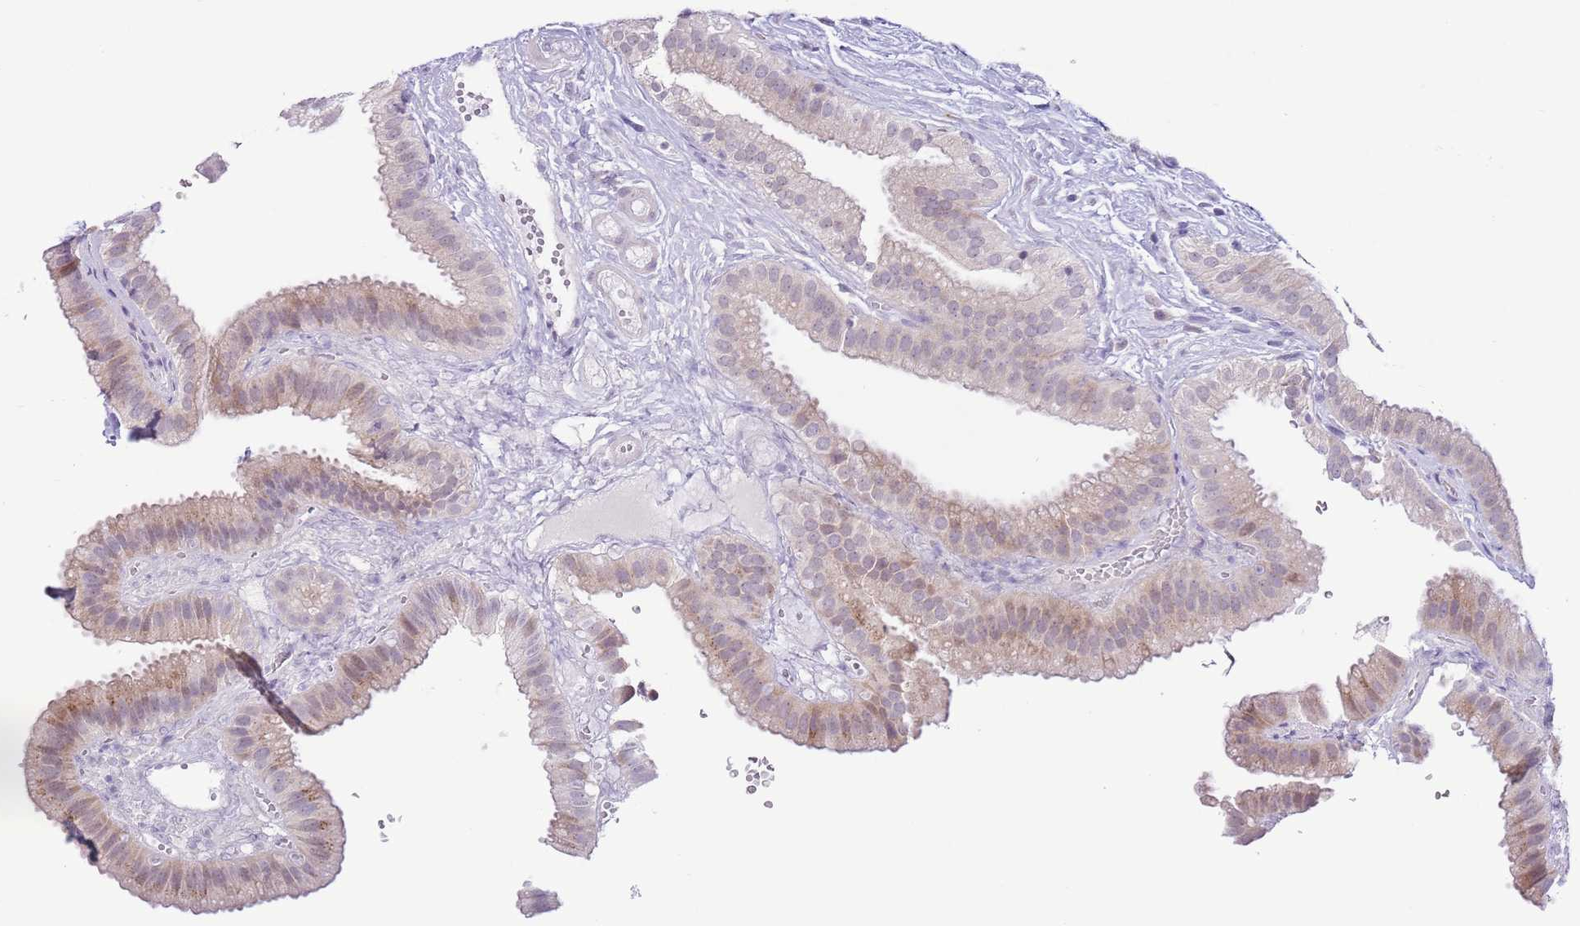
{"staining": {"intensity": "weak", "quantity": "25%-75%", "location": "cytoplasmic/membranous,nuclear"}, "tissue": "gallbladder", "cell_type": "Glandular cells", "image_type": "normal", "snomed": [{"axis": "morphology", "description": "Normal tissue, NOS"}, {"axis": "topography", "description": "Gallbladder"}], "caption": "Immunohistochemistry (IHC) histopathology image of unremarkable human gallbladder stained for a protein (brown), which exhibits low levels of weak cytoplasmic/membranous,nuclear expression in approximately 25%-75% of glandular cells.", "gene": "ZNF576", "patient": {"sex": "female", "age": 61}}